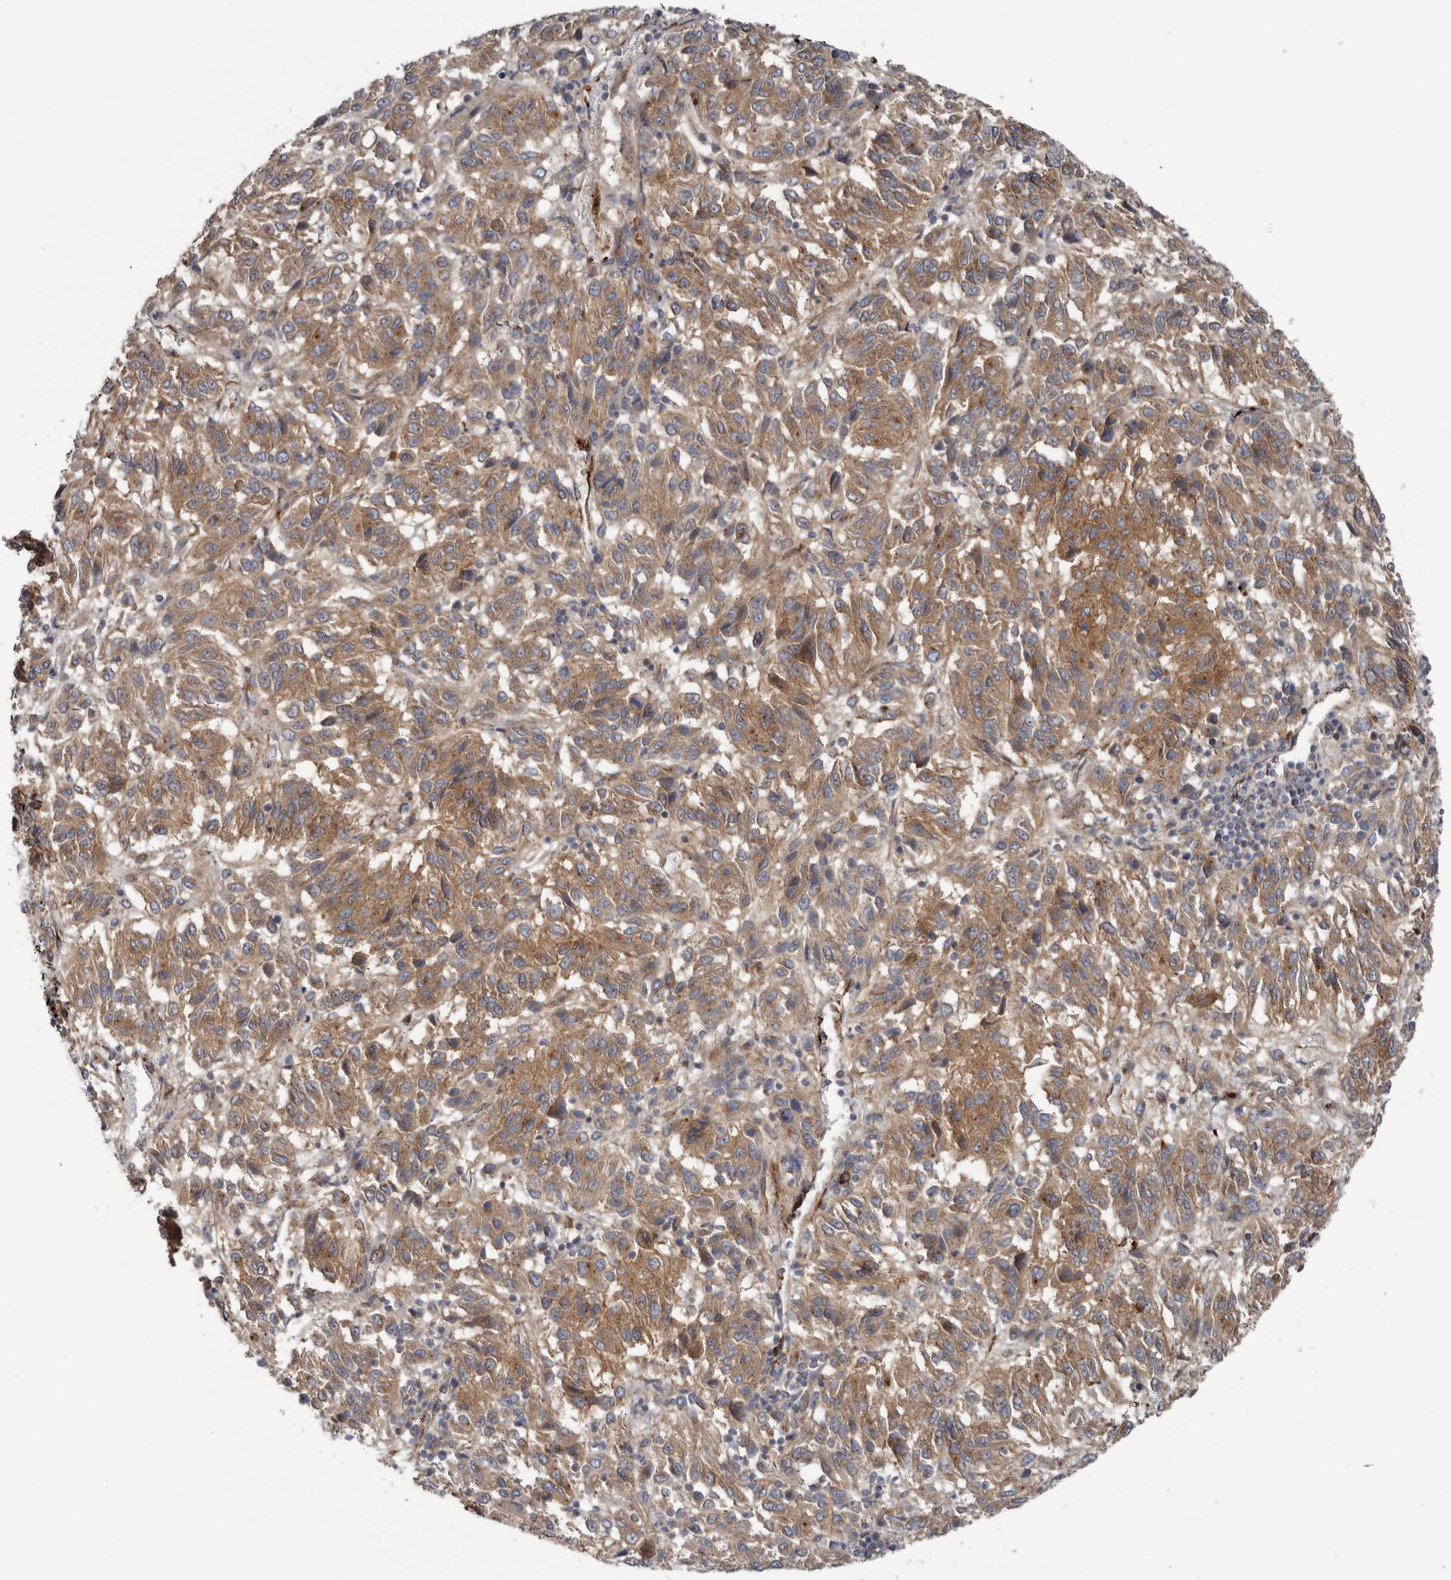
{"staining": {"intensity": "moderate", "quantity": ">75%", "location": "cytoplasmic/membranous"}, "tissue": "melanoma", "cell_type": "Tumor cells", "image_type": "cancer", "snomed": [{"axis": "morphology", "description": "Malignant melanoma, Metastatic site"}, {"axis": "topography", "description": "Lung"}], "caption": "DAB immunohistochemical staining of human melanoma shows moderate cytoplasmic/membranous protein staining in about >75% of tumor cells. (Stains: DAB in brown, nuclei in blue, Microscopy: brightfield microscopy at high magnification).", "gene": "LUZP1", "patient": {"sex": "male", "age": 64}}